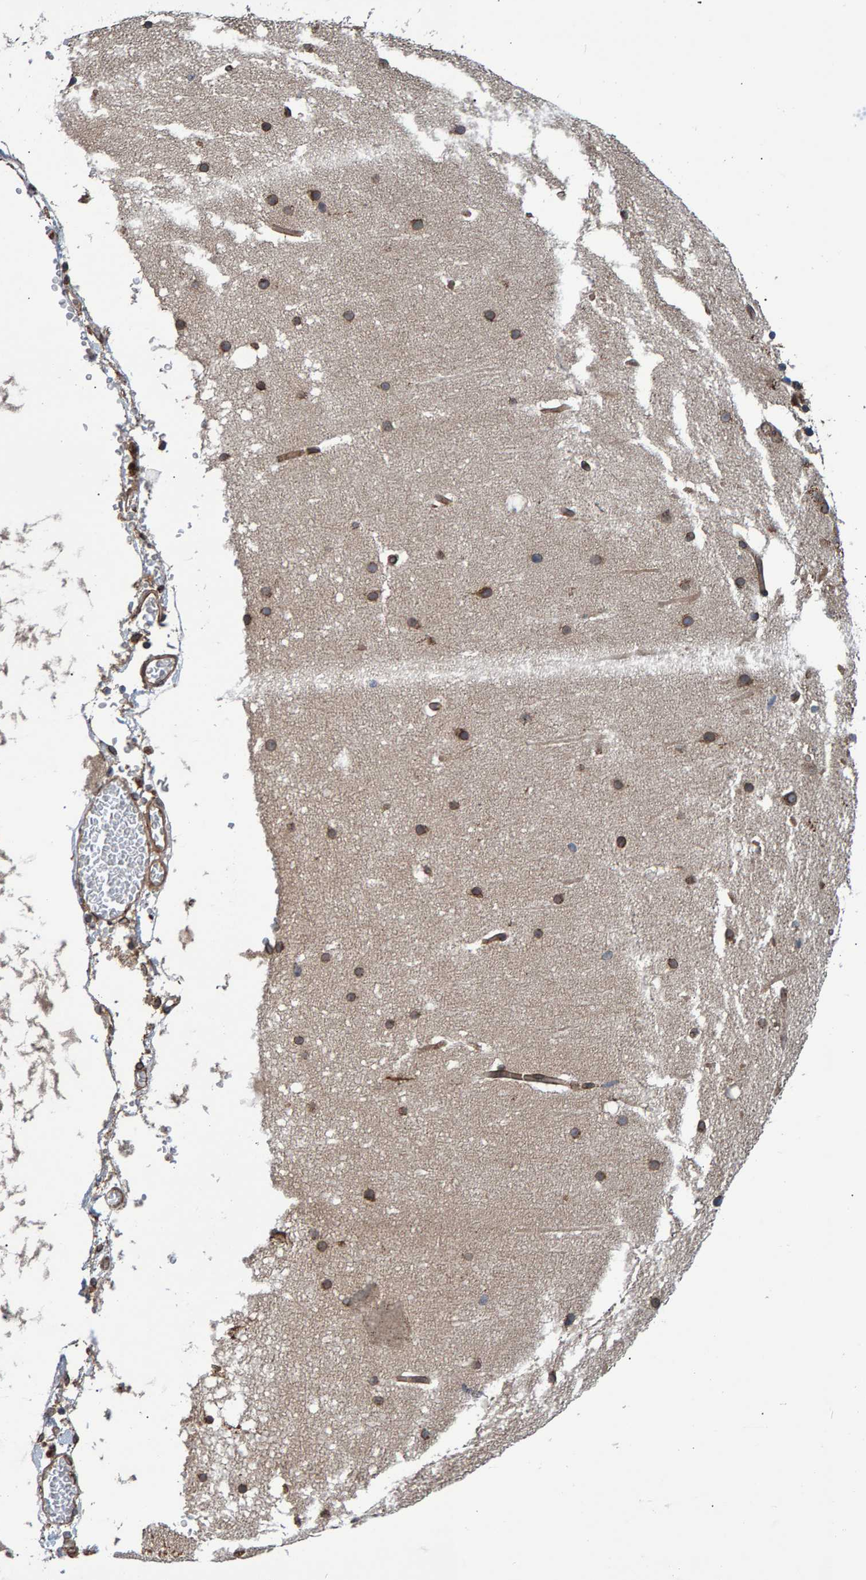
{"staining": {"intensity": "moderate", "quantity": ">75%", "location": "cytoplasmic/membranous"}, "tissue": "cerebellum", "cell_type": "Cells in granular layer", "image_type": "normal", "snomed": [{"axis": "morphology", "description": "Normal tissue, NOS"}, {"axis": "topography", "description": "Cerebellum"}], "caption": "An IHC histopathology image of benign tissue is shown. Protein staining in brown highlights moderate cytoplasmic/membranous positivity in cerebellum within cells in granular layer. The staining was performed using DAB, with brown indicating positive protein expression. Nuclei are stained blue with hematoxylin.", "gene": "FAM117A", "patient": {"sex": "male", "age": 57}}